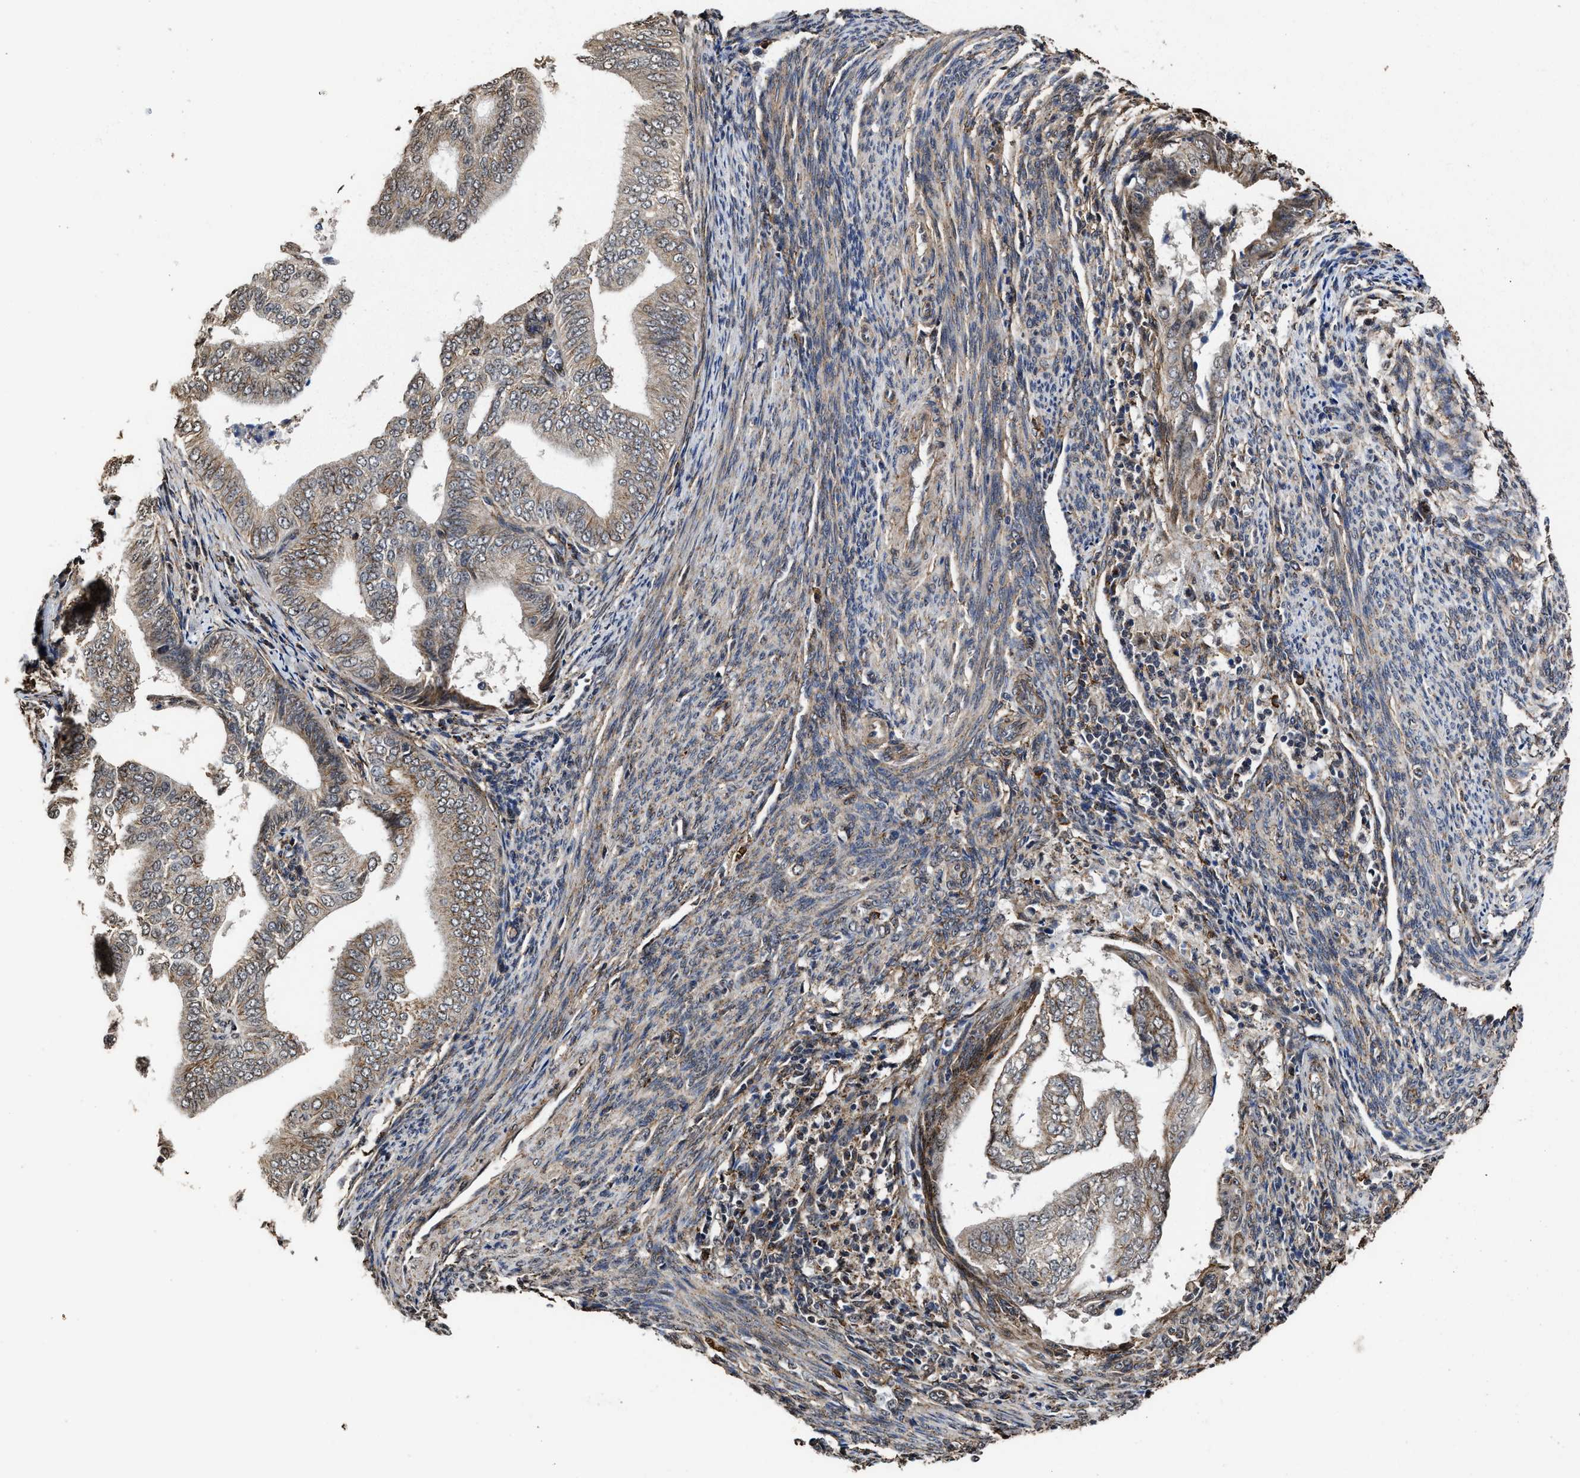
{"staining": {"intensity": "weak", "quantity": ">75%", "location": "cytoplasmic/membranous"}, "tissue": "endometrial cancer", "cell_type": "Tumor cells", "image_type": "cancer", "snomed": [{"axis": "morphology", "description": "Adenocarcinoma, NOS"}, {"axis": "topography", "description": "Endometrium"}], "caption": "Adenocarcinoma (endometrial) stained with a protein marker exhibits weak staining in tumor cells.", "gene": "SEPTIN2", "patient": {"sex": "female", "age": 58}}